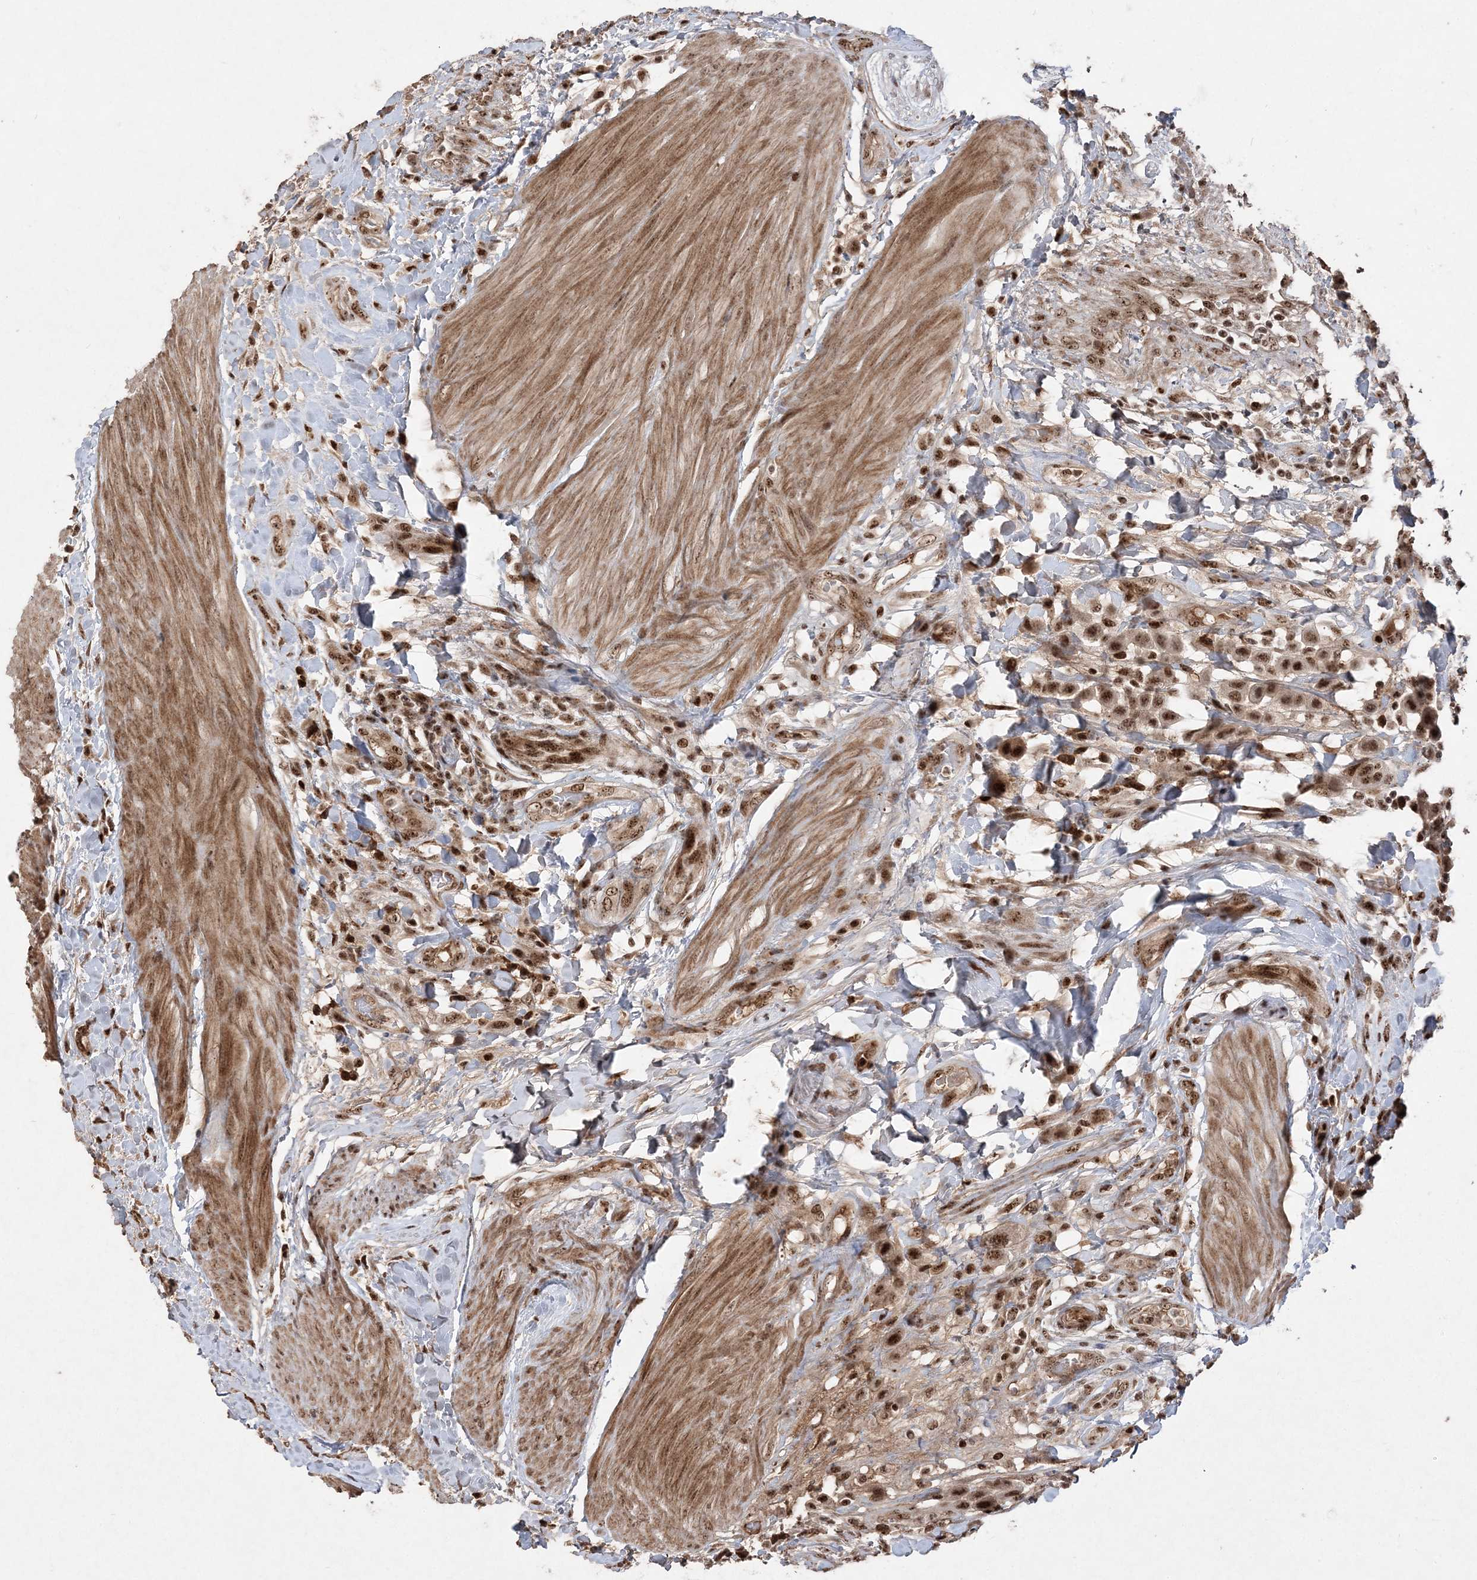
{"staining": {"intensity": "strong", "quantity": ">75%", "location": "nuclear"}, "tissue": "urothelial cancer", "cell_type": "Tumor cells", "image_type": "cancer", "snomed": [{"axis": "morphology", "description": "Urothelial carcinoma, High grade"}, {"axis": "topography", "description": "Urinary bladder"}], "caption": "Immunohistochemical staining of urothelial cancer displays high levels of strong nuclear positivity in approximately >75% of tumor cells.", "gene": "RBM17", "patient": {"sex": "male", "age": 50}}